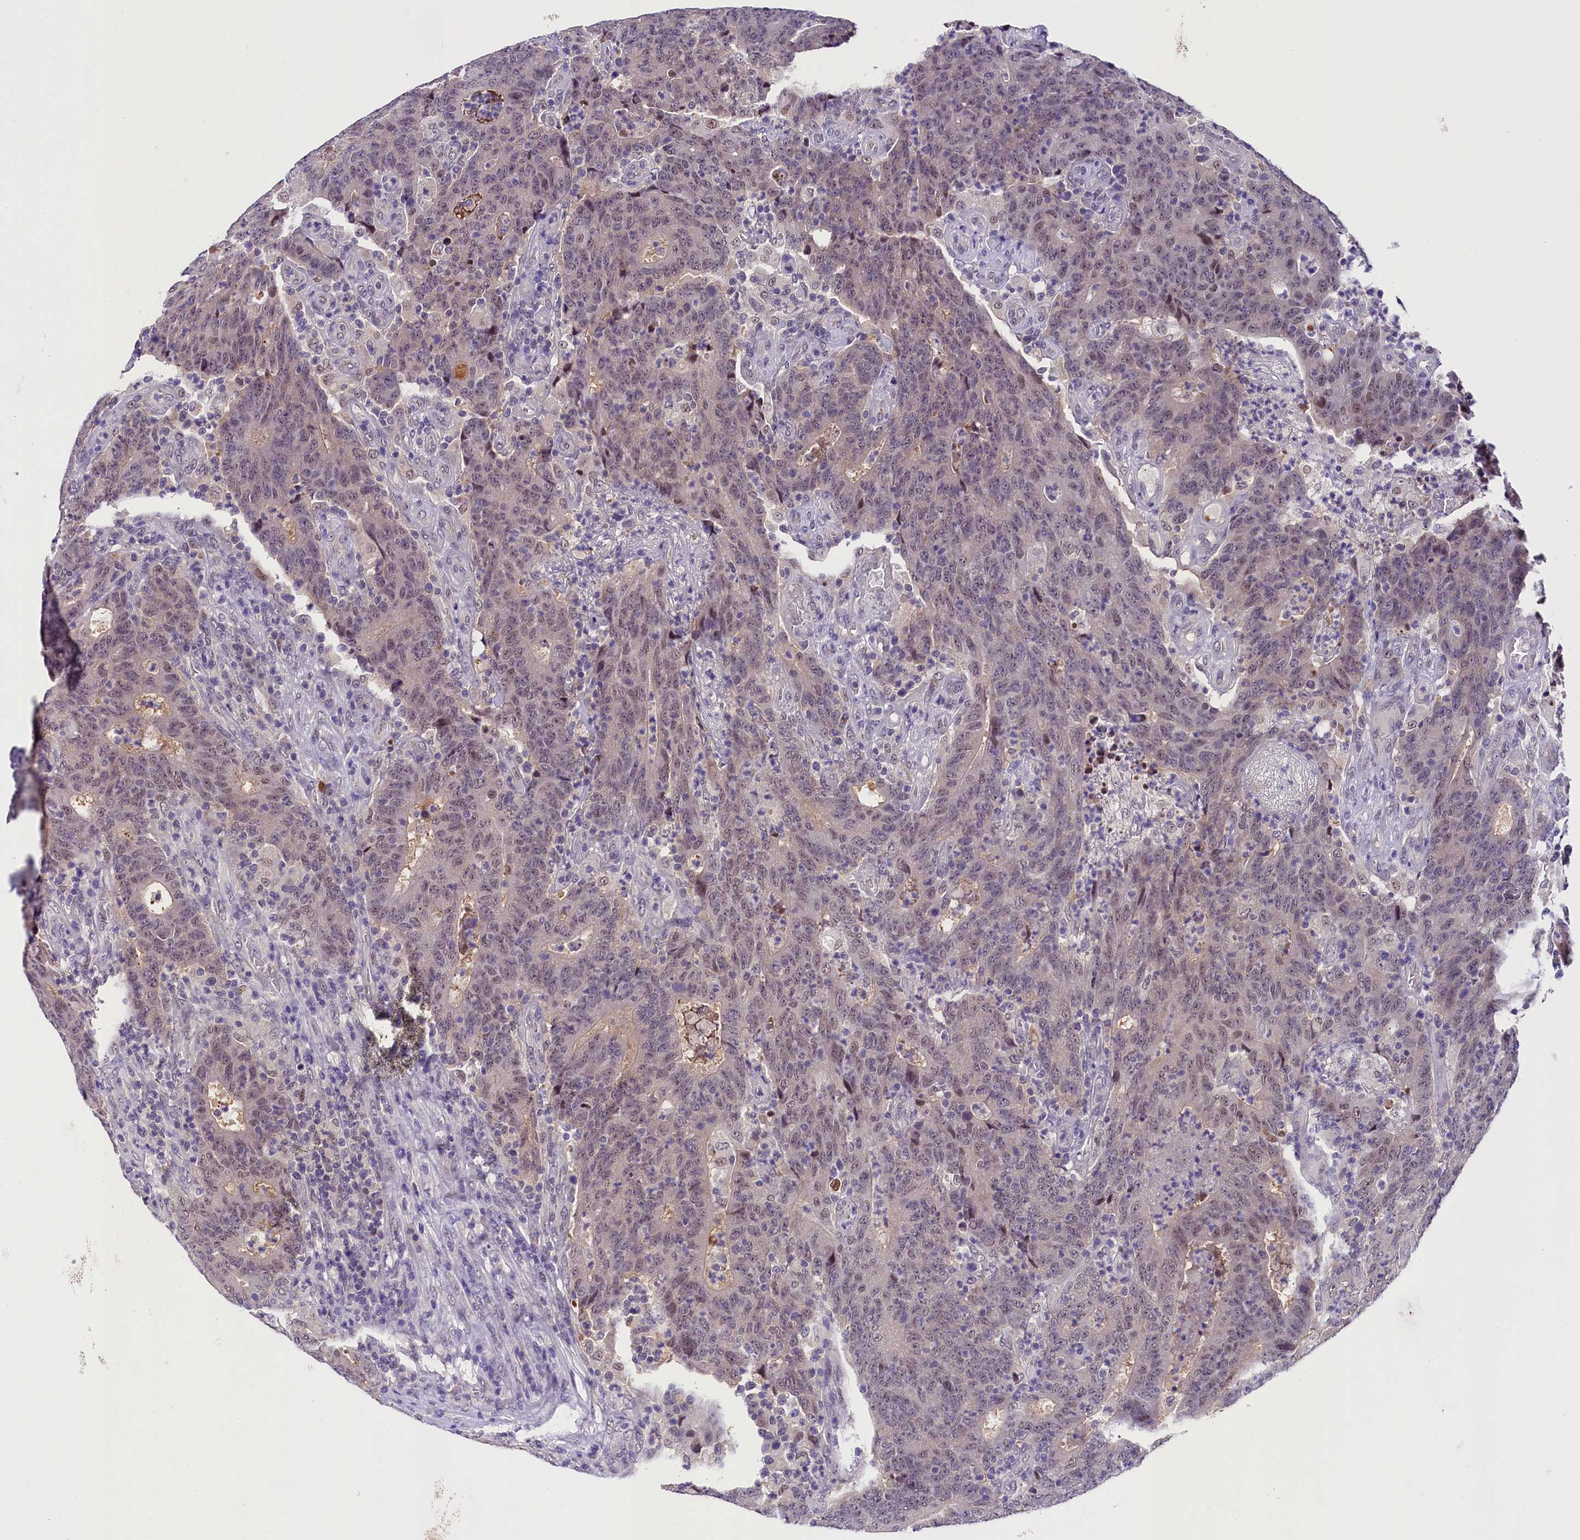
{"staining": {"intensity": "weak", "quantity": ">75%", "location": "nuclear"}, "tissue": "colorectal cancer", "cell_type": "Tumor cells", "image_type": "cancer", "snomed": [{"axis": "morphology", "description": "Adenocarcinoma, NOS"}, {"axis": "topography", "description": "Colon"}], "caption": "The histopathology image shows a brown stain indicating the presence of a protein in the nuclear of tumor cells in adenocarcinoma (colorectal). The staining was performed using DAB (3,3'-diaminobenzidine), with brown indicating positive protein expression. Nuclei are stained blue with hematoxylin.", "gene": "IQCN", "patient": {"sex": "female", "age": 75}}